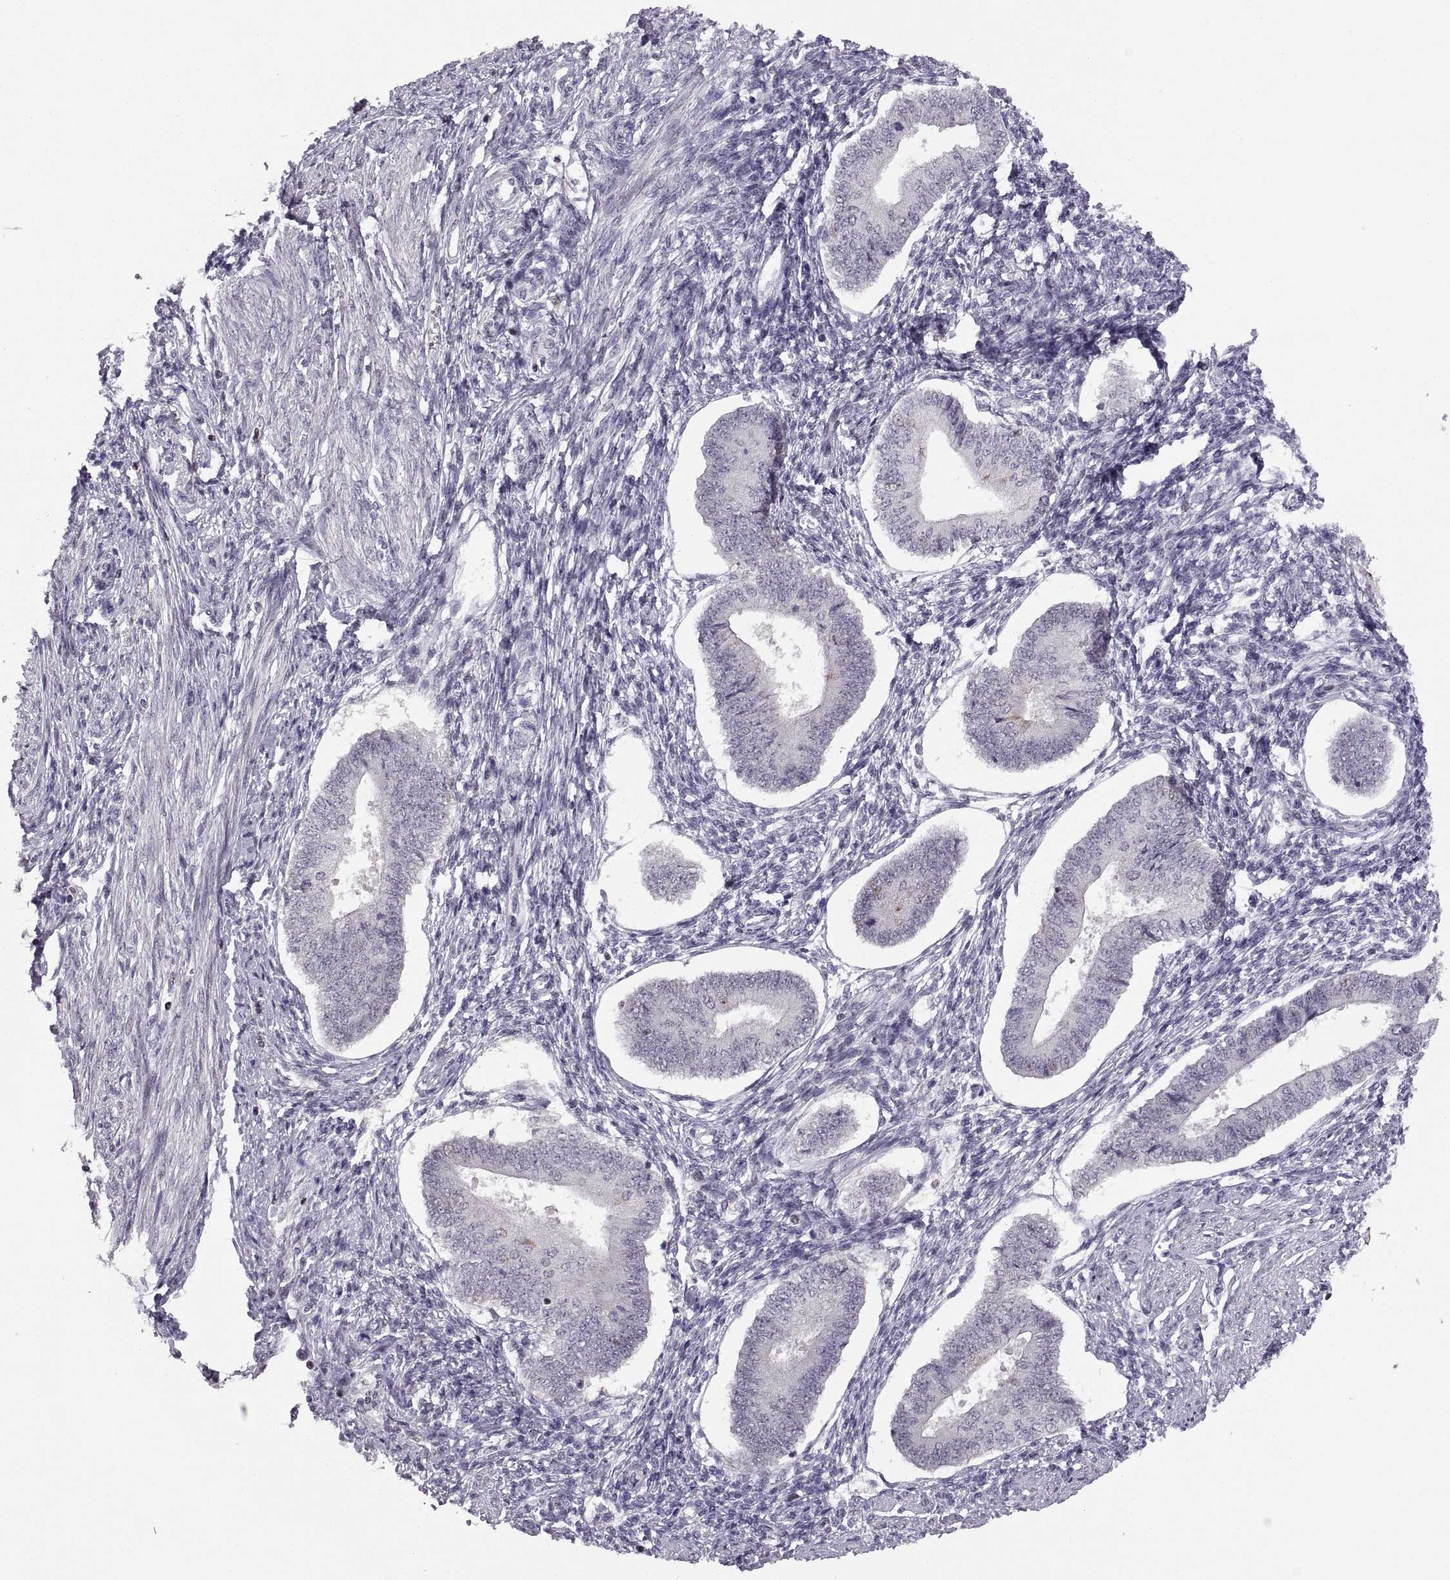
{"staining": {"intensity": "negative", "quantity": "none", "location": "none"}, "tissue": "endometrium", "cell_type": "Cells in endometrial stroma", "image_type": "normal", "snomed": [{"axis": "morphology", "description": "Normal tissue, NOS"}, {"axis": "topography", "description": "Endometrium"}], "caption": "IHC of unremarkable human endometrium displays no expression in cells in endometrial stroma.", "gene": "NEK2", "patient": {"sex": "female", "age": 42}}